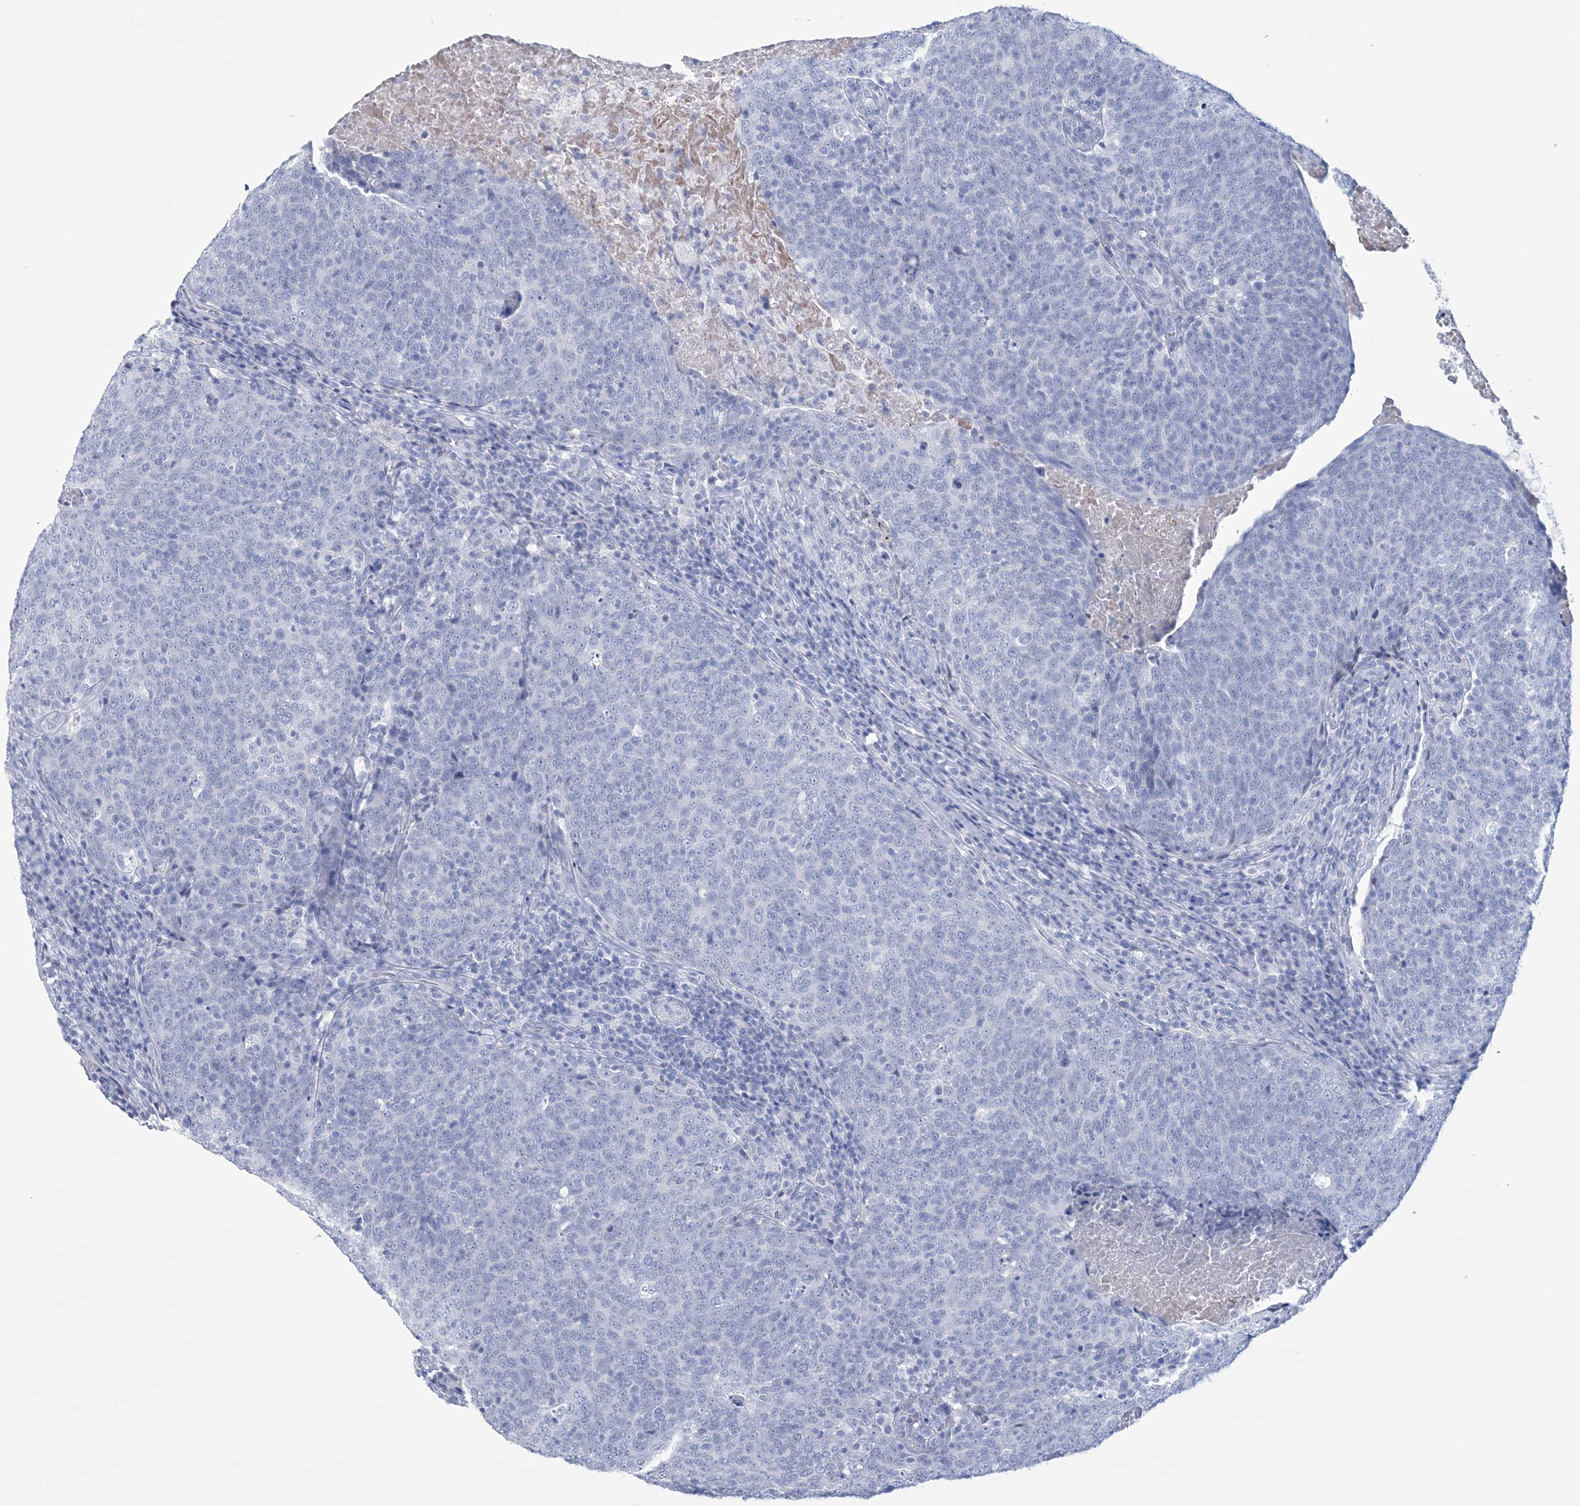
{"staining": {"intensity": "negative", "quantity": "none", "location": "none"}, "tissue": "head and neck cancer", "cell_type": "Tumor cells", "image_type": "cancer", "snomed": [{"axis": "morphology", "description": "Squamous cell carcinoma, NOS"}, {"axis": "morphology", "description": "Squamous cell carcinoma, metastatic, NOS"}, {"axis": "topography", "description": "Lymph node"}, {"axis": "topography", "description": "Head-Neck"}], "caption": "Immunohistochemistry (IHC) of human head and neck metastatic squamous cell carcinoma reveals no expression in tumor cells.", "gene": "DPCD", "patient": {"sex": "male", "age": 62}}